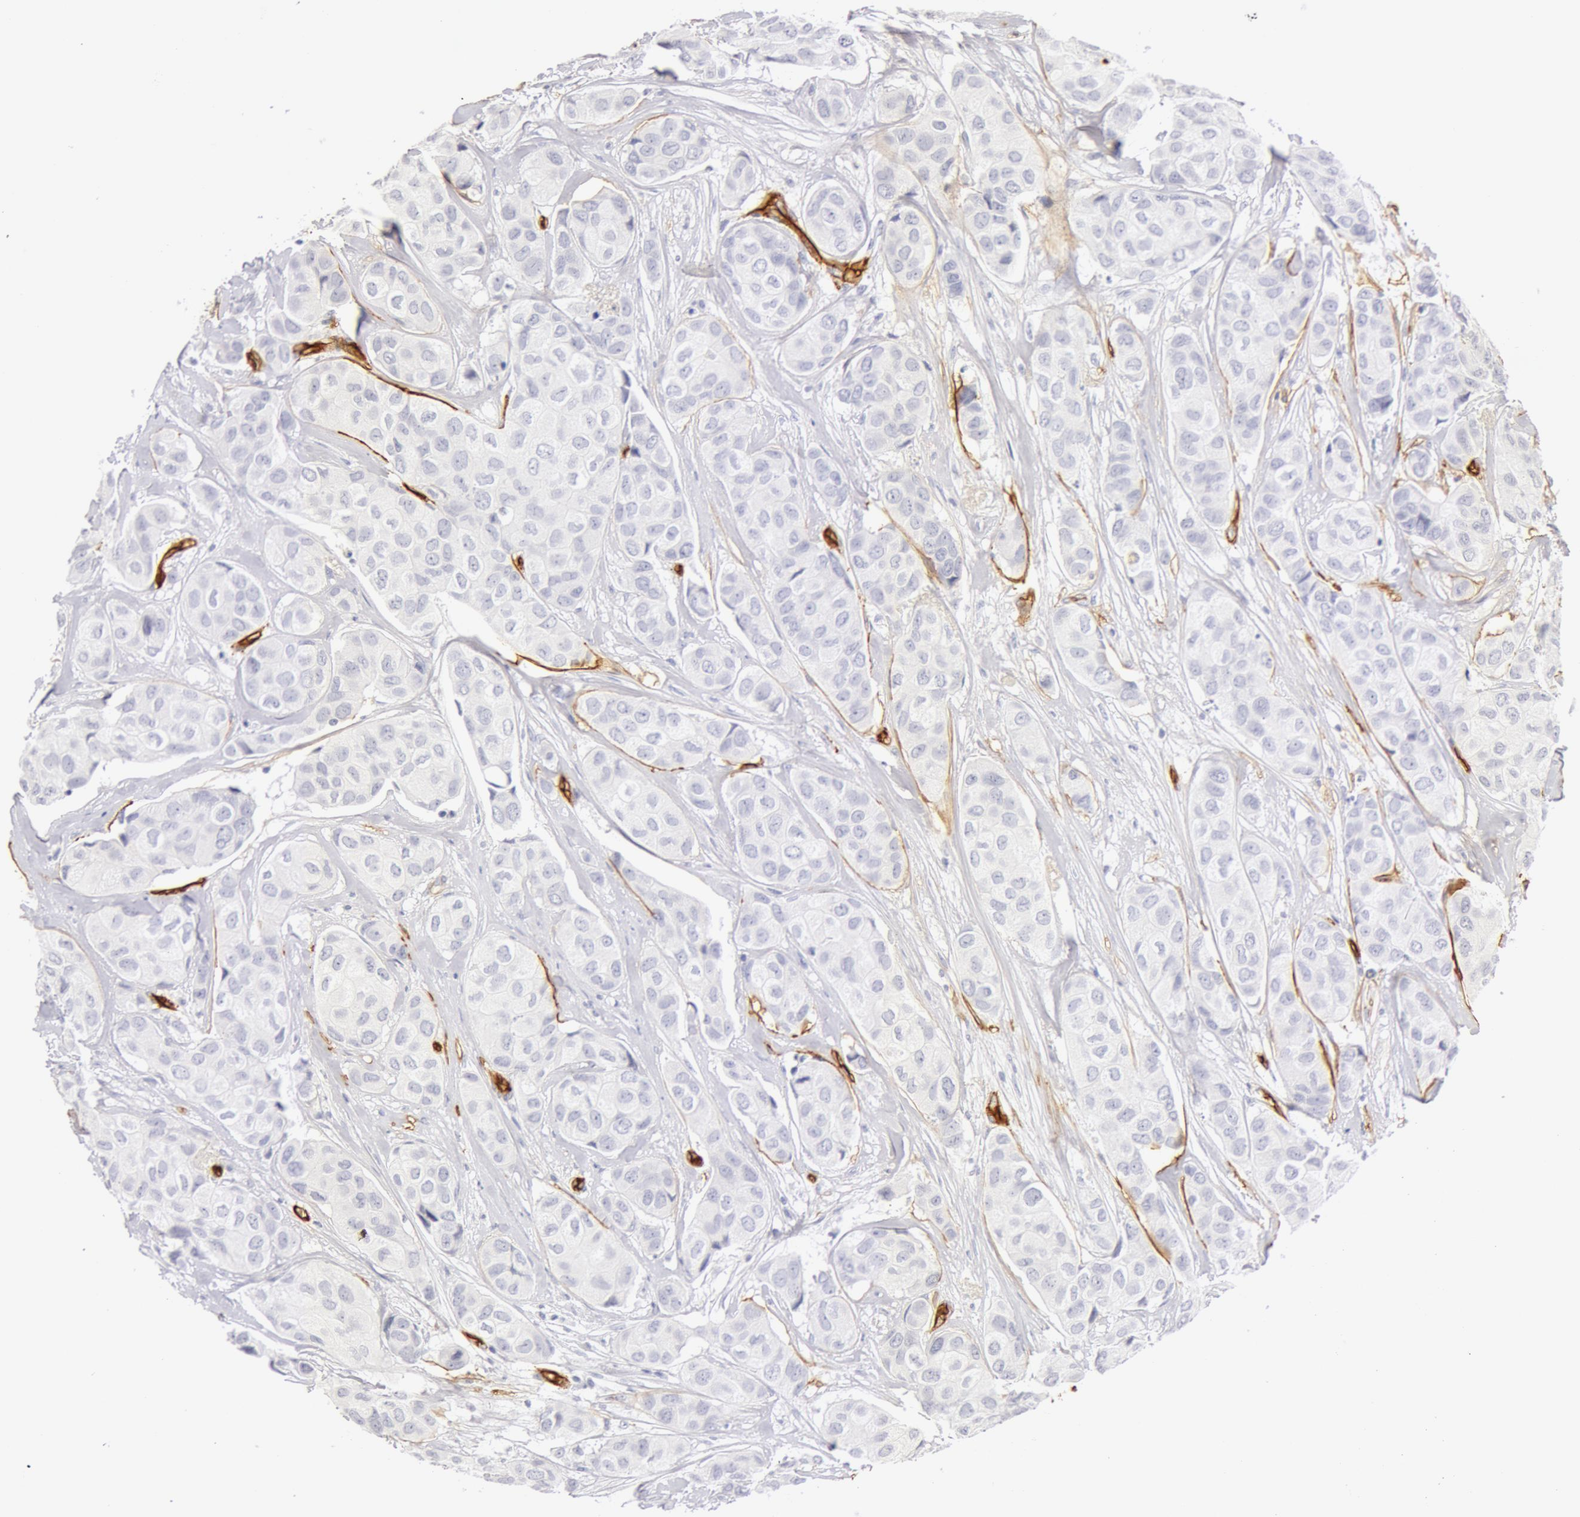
{"staining": {"intensity": "negative", "quantity": "none", "location": "none"}, "tissue": "breast cancer", "cell_type": "Tumor cells", "image_type": "cancer", "snomed": [{"axis": "morphology", "description": "Duct carcinoma"}, {"axis": "topography", "description": "Breast"}], "caption": "Immunohistochemistry (IHC) histopathology image of breast cancer stained for a protein (brown), which shows no positivity in tumor cells.", "gene": "AQP1", "patient": {"sex": "female", "age": 68}}